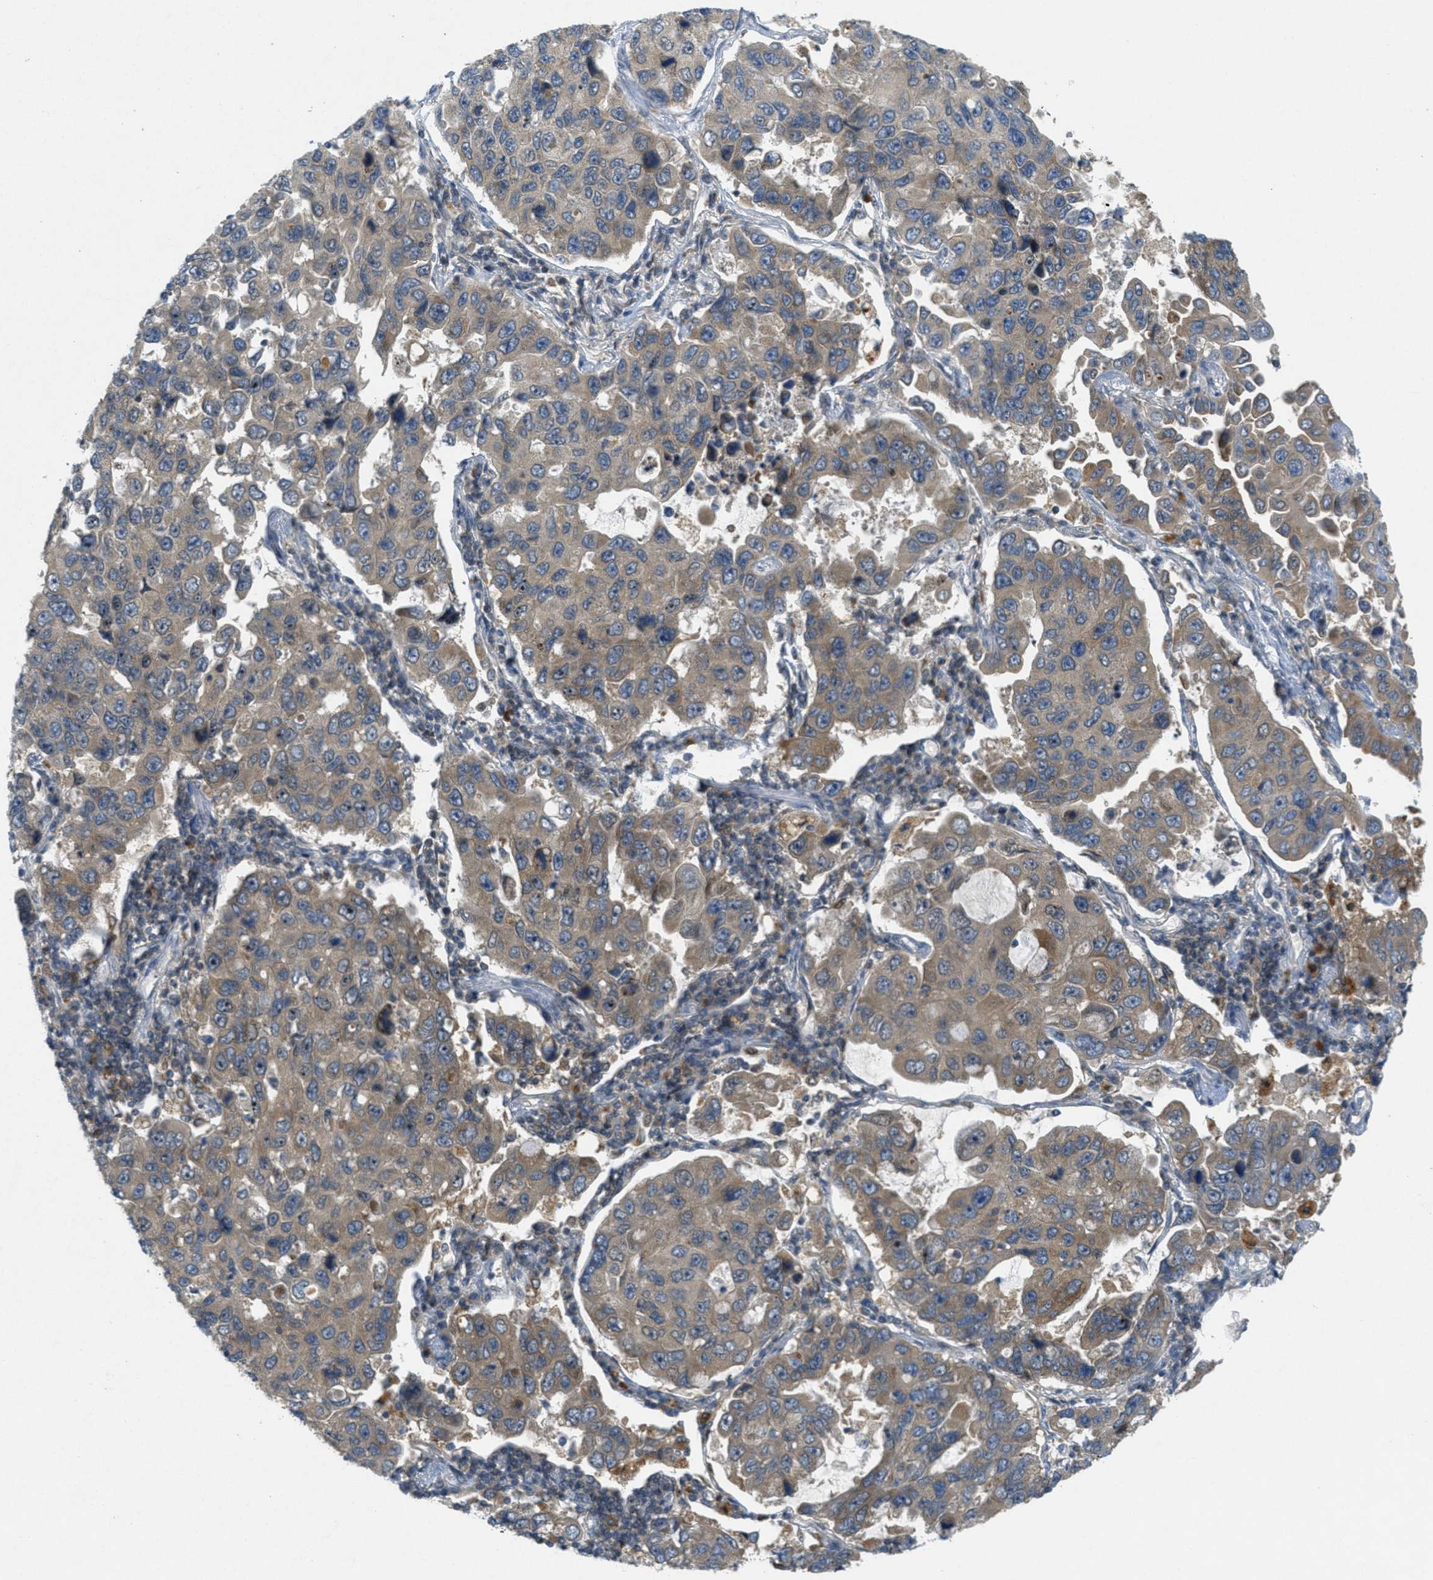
{"staining": {"intensity": "weak", "quantity": ">75%", "location": "cytoplasmic/membranous"}, "tissue": "lung cancer", "cell_type": "Tumor cells", "image_type": "cancer", "snomed": [{"axis": "morphology", "description": "Adenocarcinoma, NOS"}, {"axis": "topography", "description": "Lung"}], "caption": "This histopathology image reveals lung cancer (adenocarcinoma) stained with immunohistochemistry (IHC) to label a protein in brown. The cytoplasmic/membranous of tumor cells show weak positivity for the protein. Nuclei are counter-stained blue.", "gene": "SIGMAR1", "patient": {"sex": "male", "age": 64}}